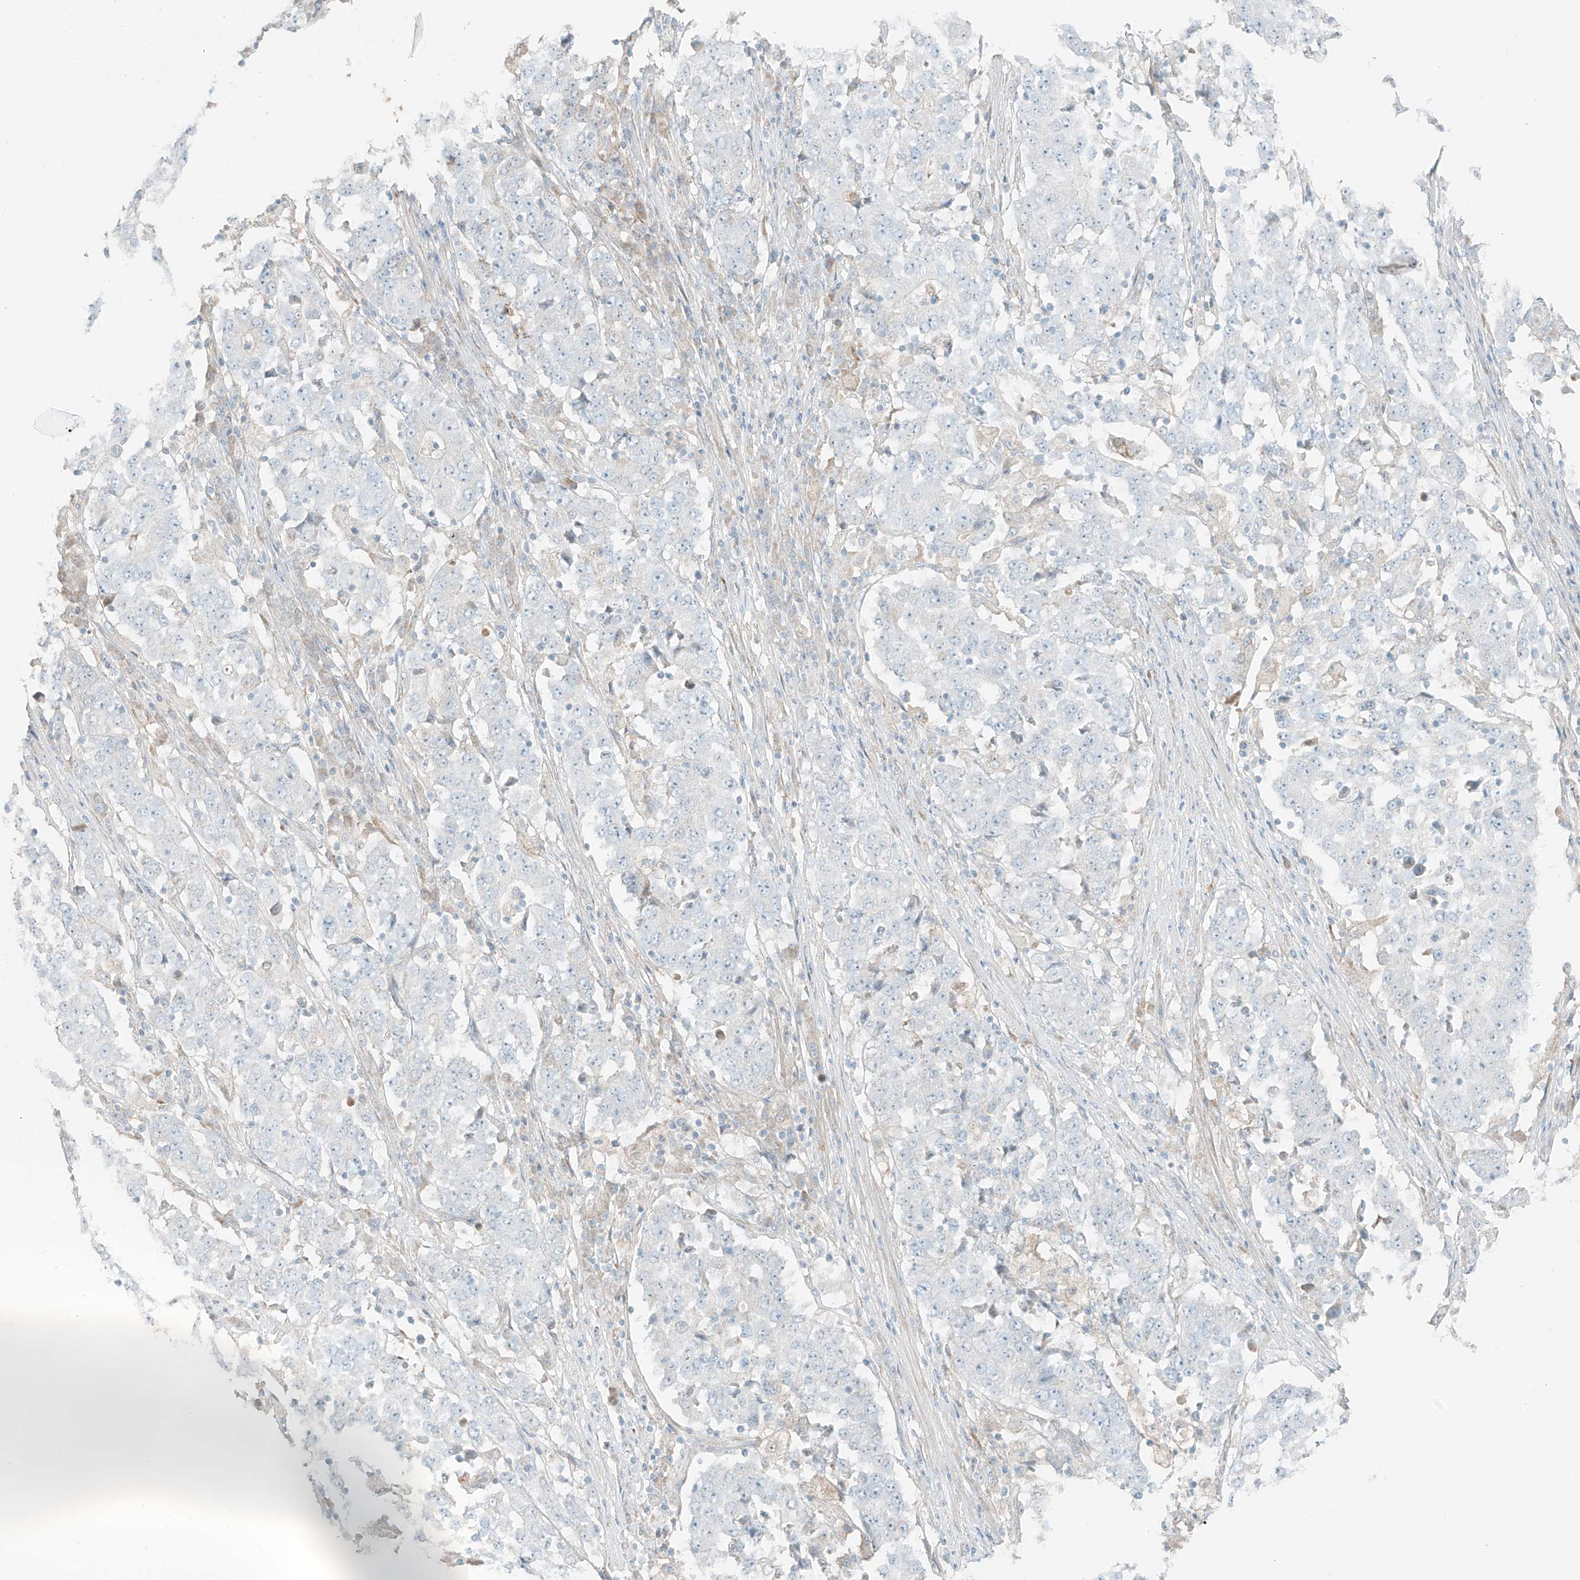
{"staining": {"intensity": "negative", "quantity": "none", "location": "none"}, "tissue": "stomach cancer", "cell_type": "Tumor cells", "image_type": "cancer", "snomed": [{"axis": "morphology", "description": "Adenocarcinoma, NOS"}, {"axis": "topography", "description": "Stomach"}], "caption": "IHC photomicrograph of neoplastic tissue: human stomach cancer stained with DAB (3,3'-diaminobenzidine) displays no significant protein positivity in tumor cells. The staining is performed using DAB (3,3'-diaminobenzidine) brown chromogen with nuclei counter-stained in using hematoxylin.", "gene": "FSTL1", "patient": {"sex": "male", "age": 59}}